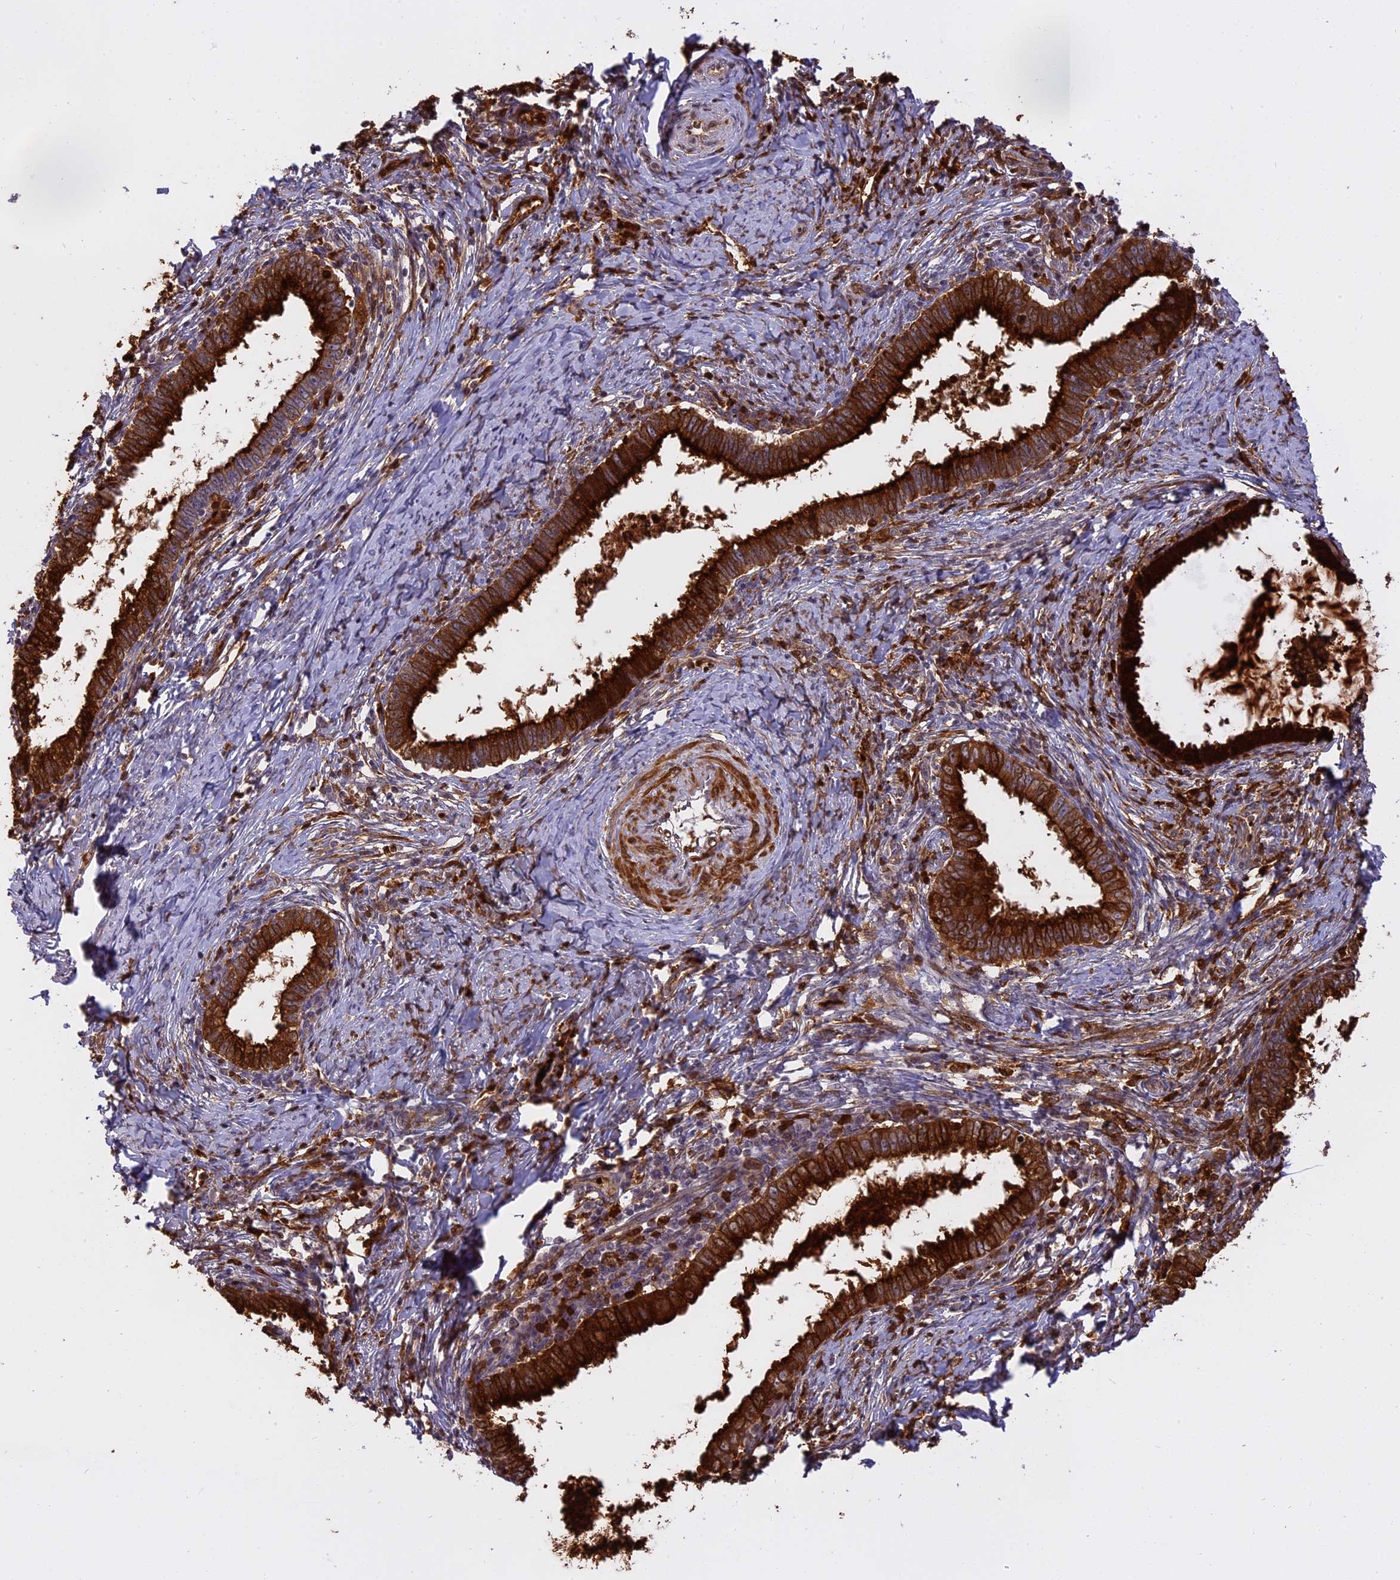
{"staining": {"intensity": "strong", "quantity": ">75%", "location": "cytoplasmic/membranous"}, "tissue": "cervical cancer", "cell_type": "Tumor cells", "image_type": "cancer", "snomed": [{"axis": "morphology", "description": "Adenocarcinoma, NOS"}, {"axis": "topography", "description": "Cervix"}], "caption": "There is high levels of strong cytoplasmic/membranous staining in tumor cells of cervical cancer, as demonstrated by immunohistochemical staining (brown color).", "gene": "WFDC2", "patient": {"sex": "female", "age": 36}}